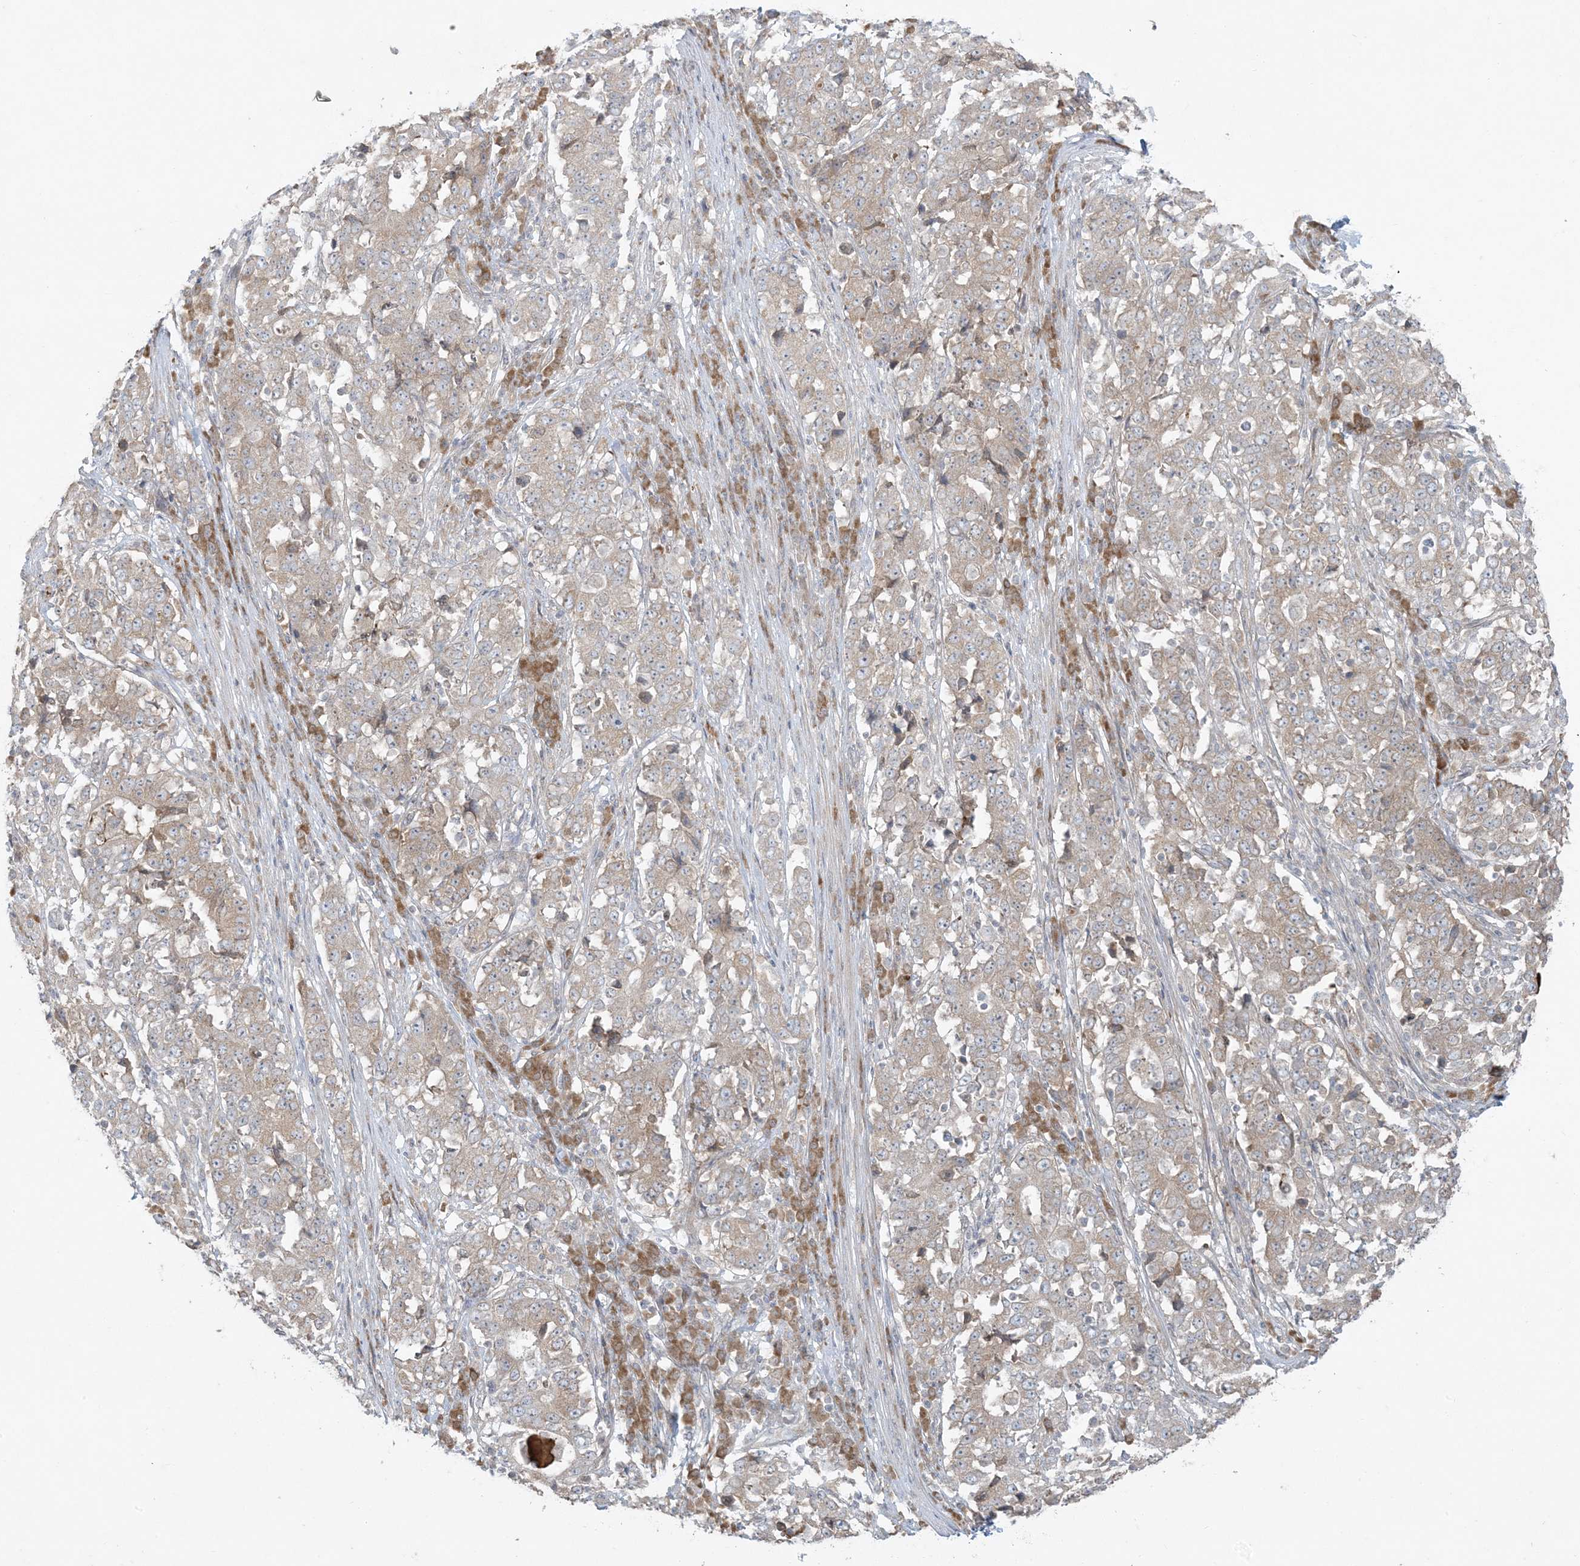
{"staining": {"intensity": "negative", "quantity": "none", "location": "none"}, "tissue": "stomach cancer", "cell_type": "Tumor cells", "image_type": "cancer", "snomed": [{"axis": "morphology", "description": "Adenocarcinoma, NOS"}, {"axis": "topography", "description": "Stomach"}], "caption": "IHC micrograph of neoplastic tissue: stomach cancer (adenocarcinoma) stained with DAB (3,3'-diaminobenzidine) exhibits no significant protein positivity in tumor cells.", "gene": "ZNF263", "patient": {"sex": "male", "age": 59}}